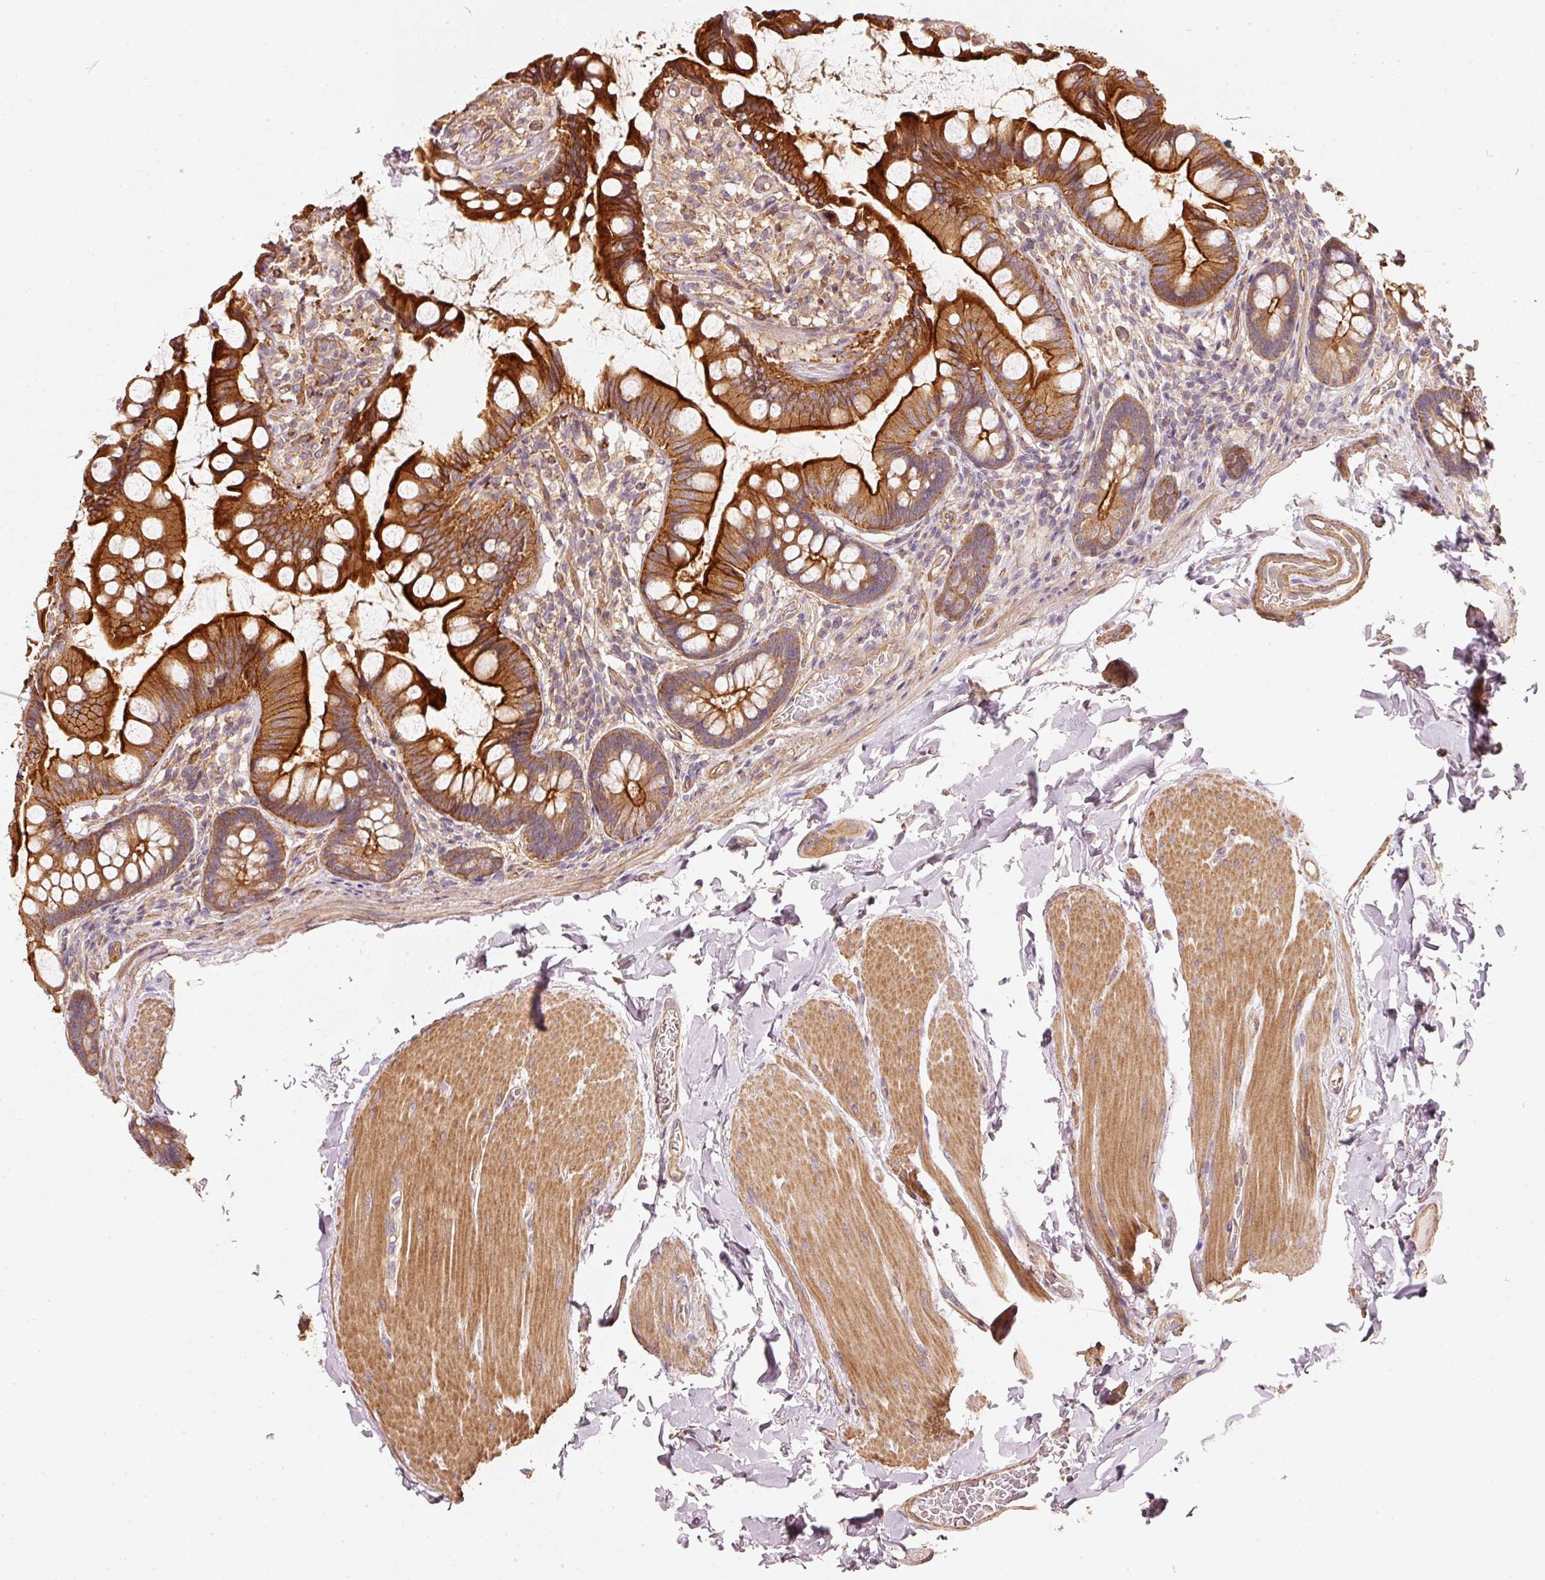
{"staining": {"intensity": "strong", "quantity": ">75%", "location": "cytoplasmic/membranous"}, "tissue": "small intestine", "cell_type": "Glandular cells", "image_type": "normal", "snomed": [{"axis": "morphology", "description": "Normal tissue, NOS"}, {"axis": "topography", "description": "Small intestine"}], "caption": "High-magnification brightfield microscopy of benign small intestine stained with DAB (3,3'-diaminobenzidine) (brown) and counterstained with hematoxylin (blue). glandular cells exhibit strong cytoplasmic/membranous expression is identified in about>75% of cells. (DAB (3,3'-diaminobenzidine) = brown stain, brightfield microscopy at high magnification).", "gene": "CEP95", "patient": {"sex": "male", "age": 70}}